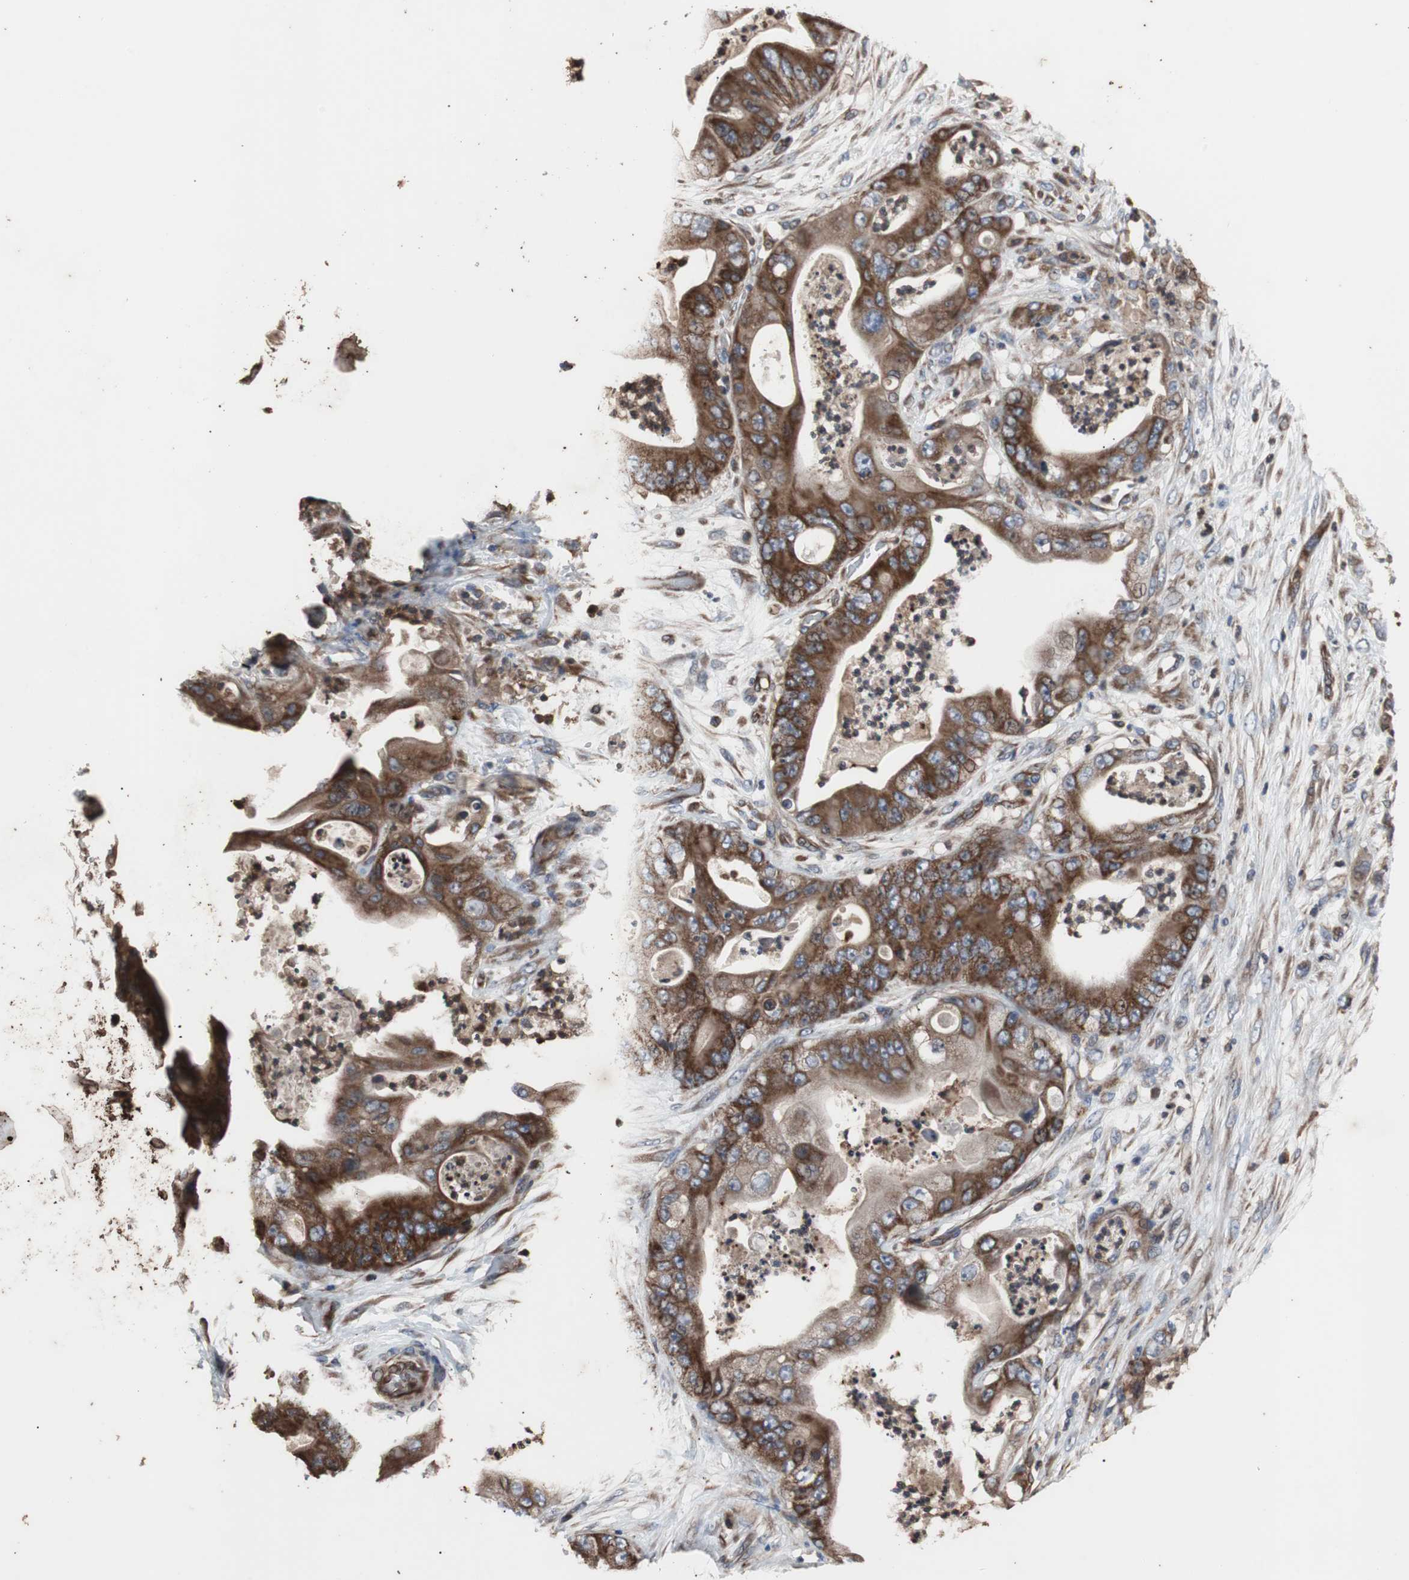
{"staining": {"intensity": "moderate", "quantity": ">75%", "location": "cytoplasmic/membranous"}, "tissue": "stomach cancer", "cell_type": "Tumor cells", "image_type": "cancer", "snomed": [{"axis": "morphology", "description": "Adenocarcinoma, NOS"}, {"axis": "topography", "description": "Stomach"}], "caption": "This is an image of IHC staining of stomach cancer (adenocarcinoma), which shows moderate staining in the cytoplasmic/membranous of tumor cells.", "gene": "ACTR3", "patient": {"sex": "female", "age": 73}}